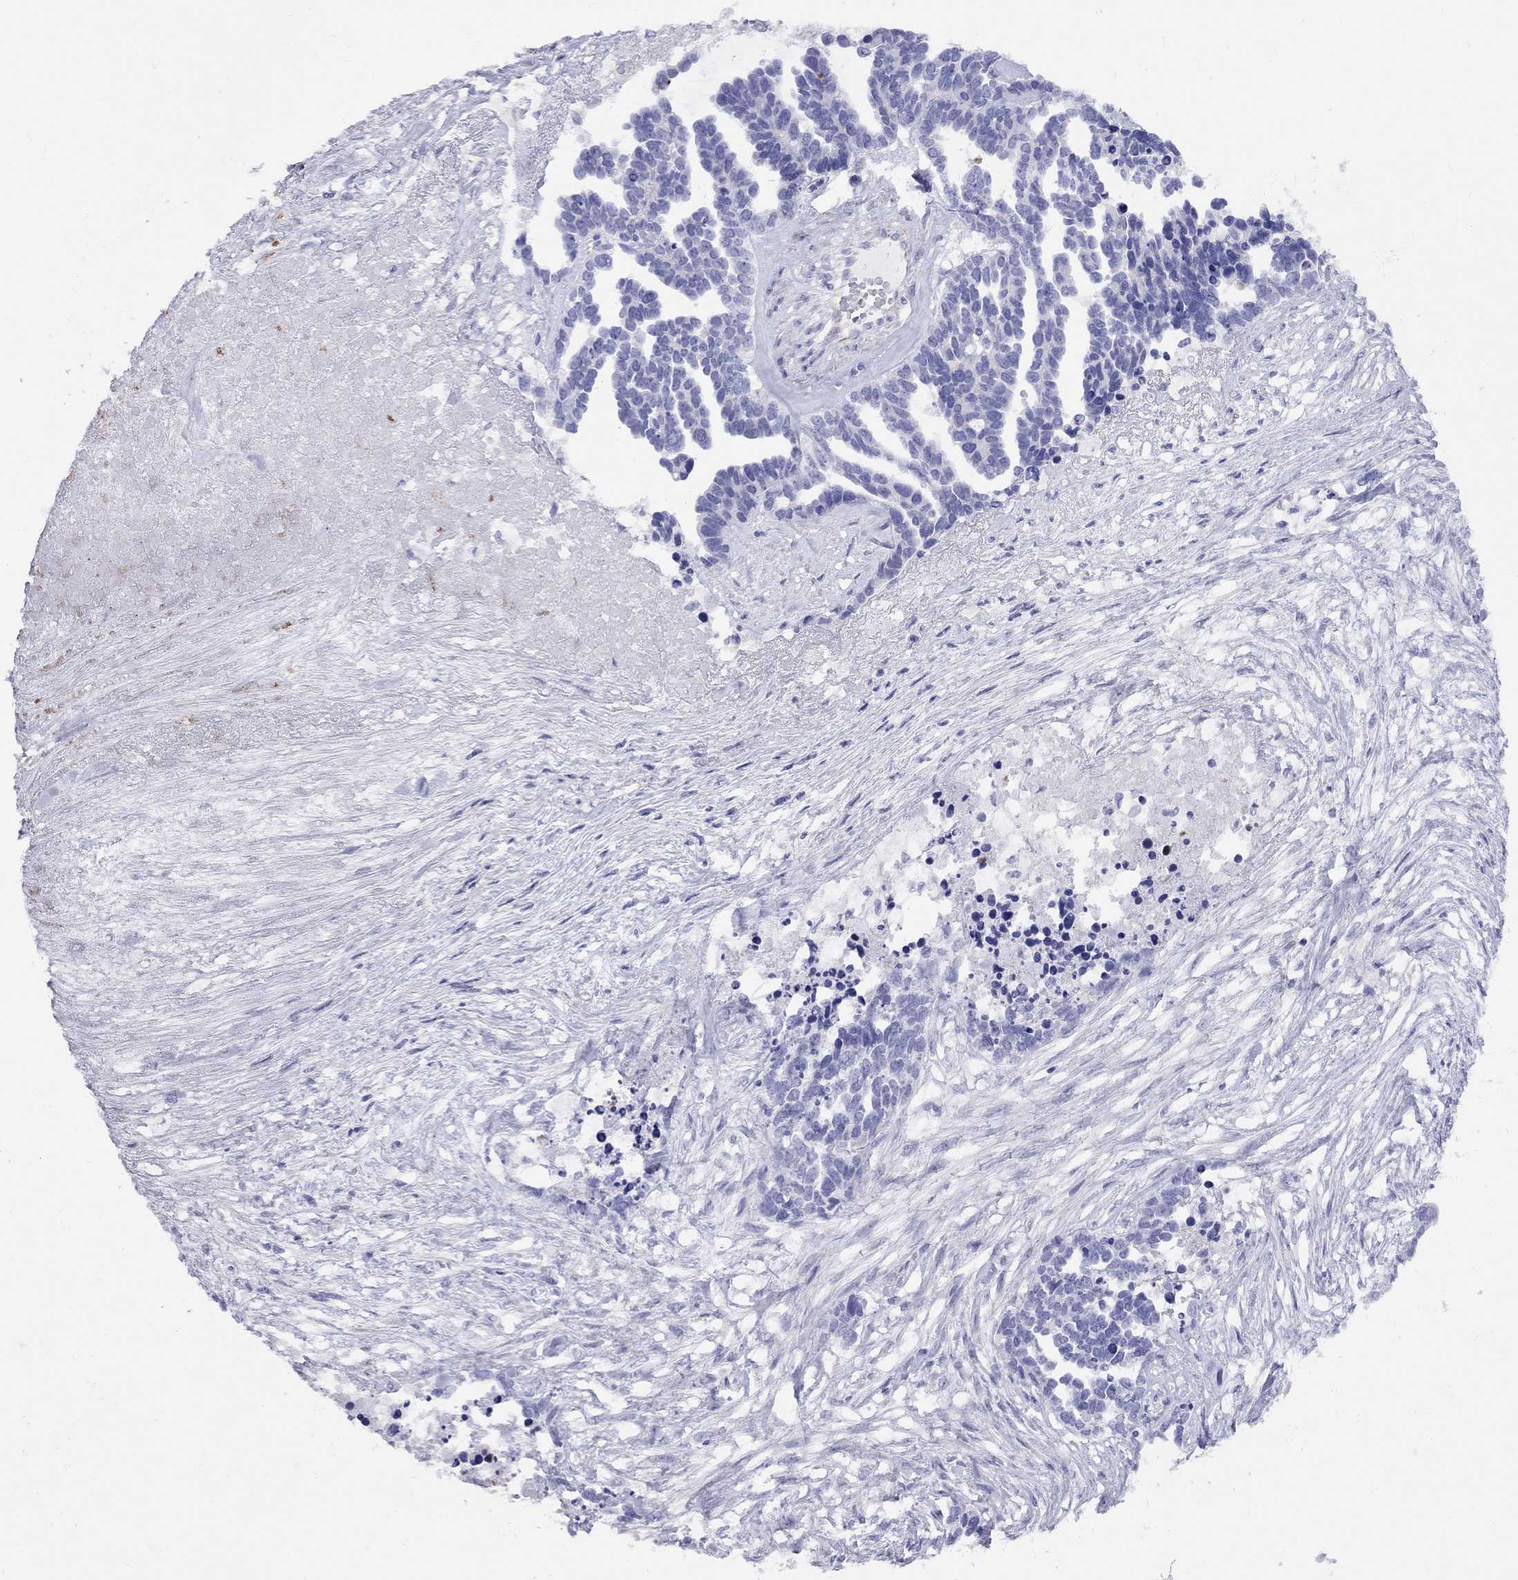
{"staining": {"intensity": "negative", "quantity": "none", "location": "none"}, "tissue": "ovarian cancer", "cell_type": "Tumor cells", "image_type": "cancer", "snomed": [{"axis": "morphology", "description": "Cystadenocarcinoma, serous, NOS"}, {"axis": "topography", "description": "Ovary"}], "caption": "Histopathology image shows no protein staining in tumor cells of ovarian cancer tissue.", "gene": "SPINT4", "patient": {"sex": "female", "age": 54}}